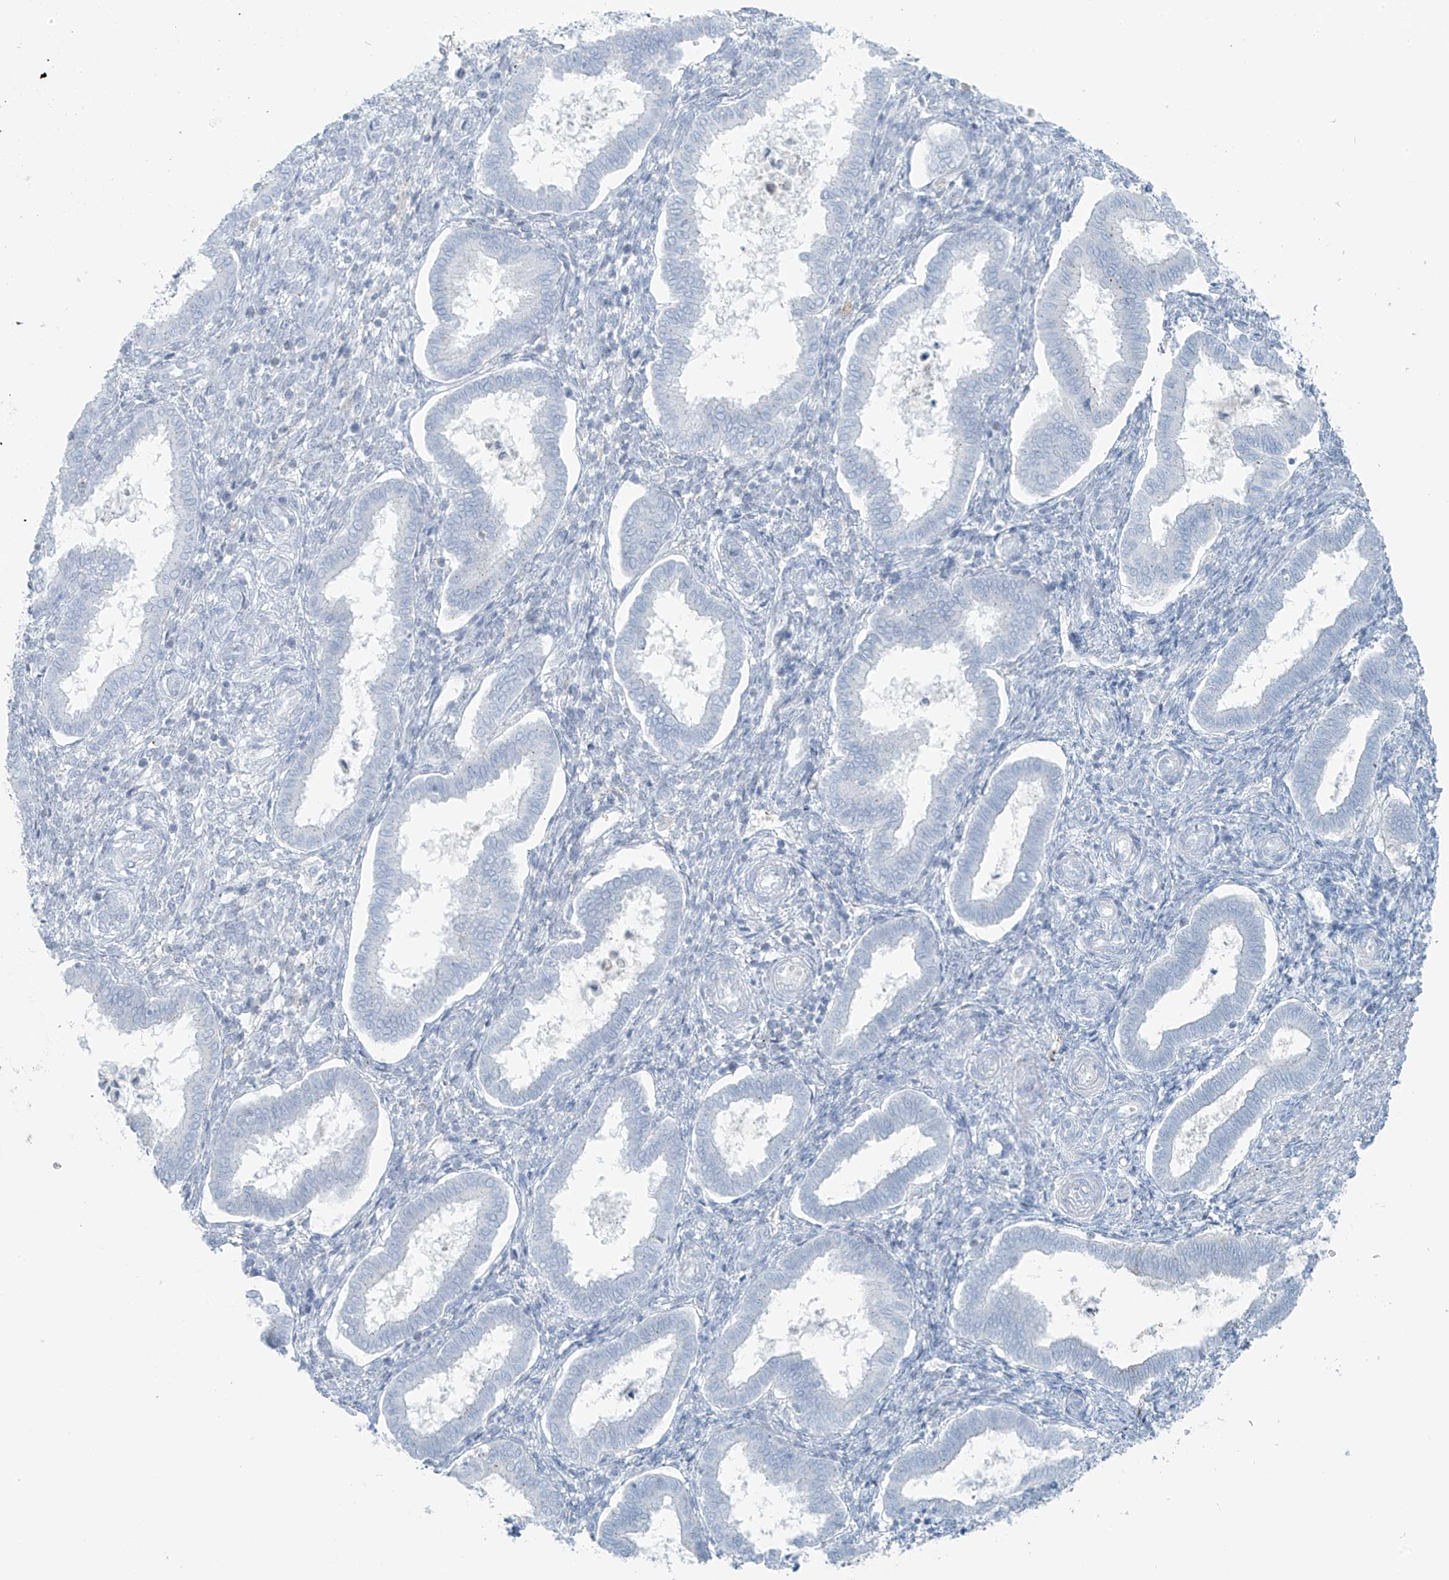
{"staining": {"intensity": "negative", "quantity": "none", "location": "none"}, "tissue": "endometrium", "cell_type": "Cells in endometrial stroma", "image_type": "normal", "snomed": [{"axis": "morphology", "description": "Normal tissue, NOS"}, {"axis": "topography", "description": "Endometrium"}], "caption": "The photomicrograph shows no staining of cells in endometrial stroma in normal endometrium. The staining was performed using DAB to visualize the protein expression in brown, while the nuclei were stained in blue with hematoxylin (Magnification: 20x).", "gene": "SLC25A43", "patient": {"sex": "female", "age": 24}}